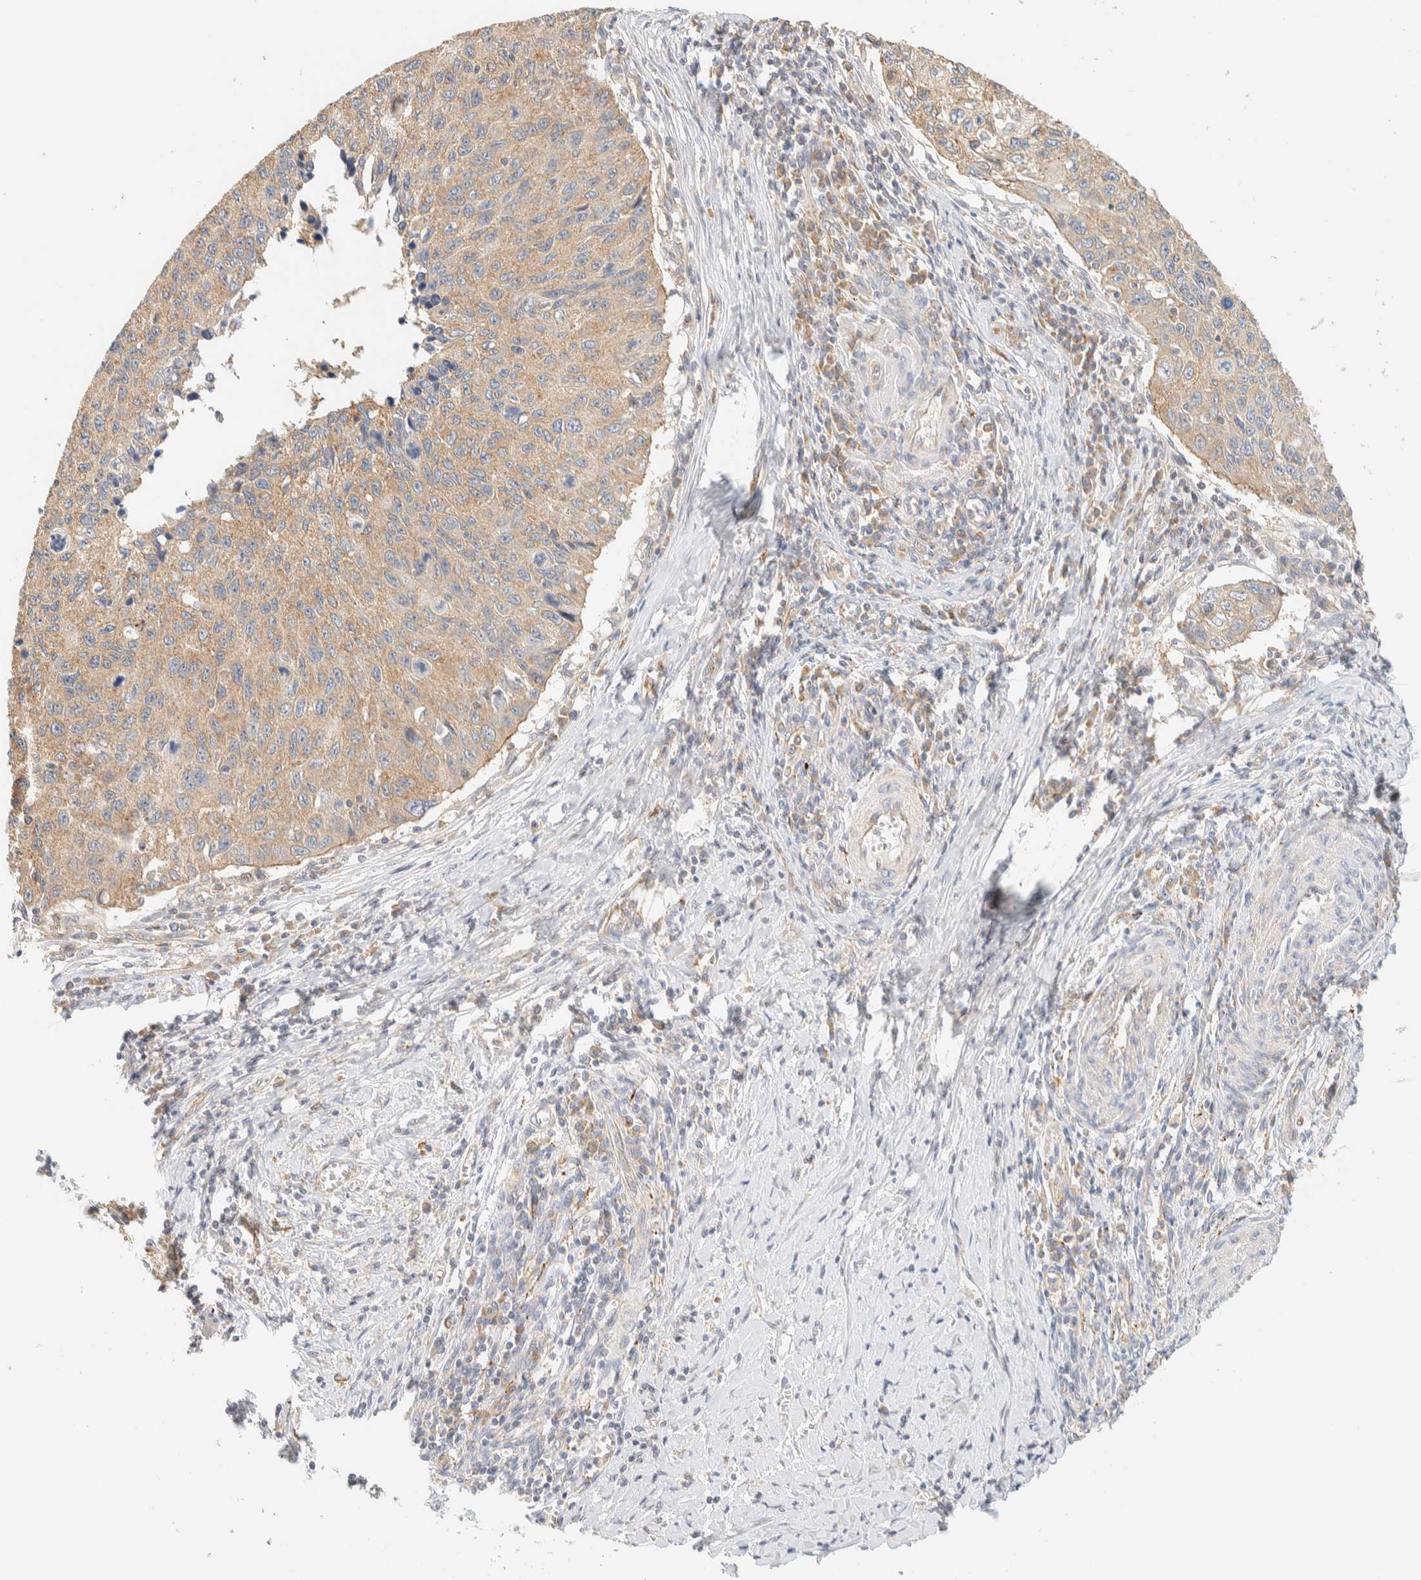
{"staining": {"intensity": "weak", "quantity": ">75%", "location": "cytoplasmic/membranous"}, "tissue": "cervical cancer", "cell_type": "Tumor cells", "image_type": "cancer", "snomed": [{"axis": "morphology", "description": "Squamous cell carcinoma, NOS"}, {"axis": "topography", "description": "Cervix"}], "caption": "There is low levels of weak cytoplasmic/membranous staining in tumor cells of squamous cell carcinoma (cervical), as demonstrated by immunohistochemical staining (brown color).", "gene": "TBC1D8B", "patient": {"sex": "female", "age": 53}}